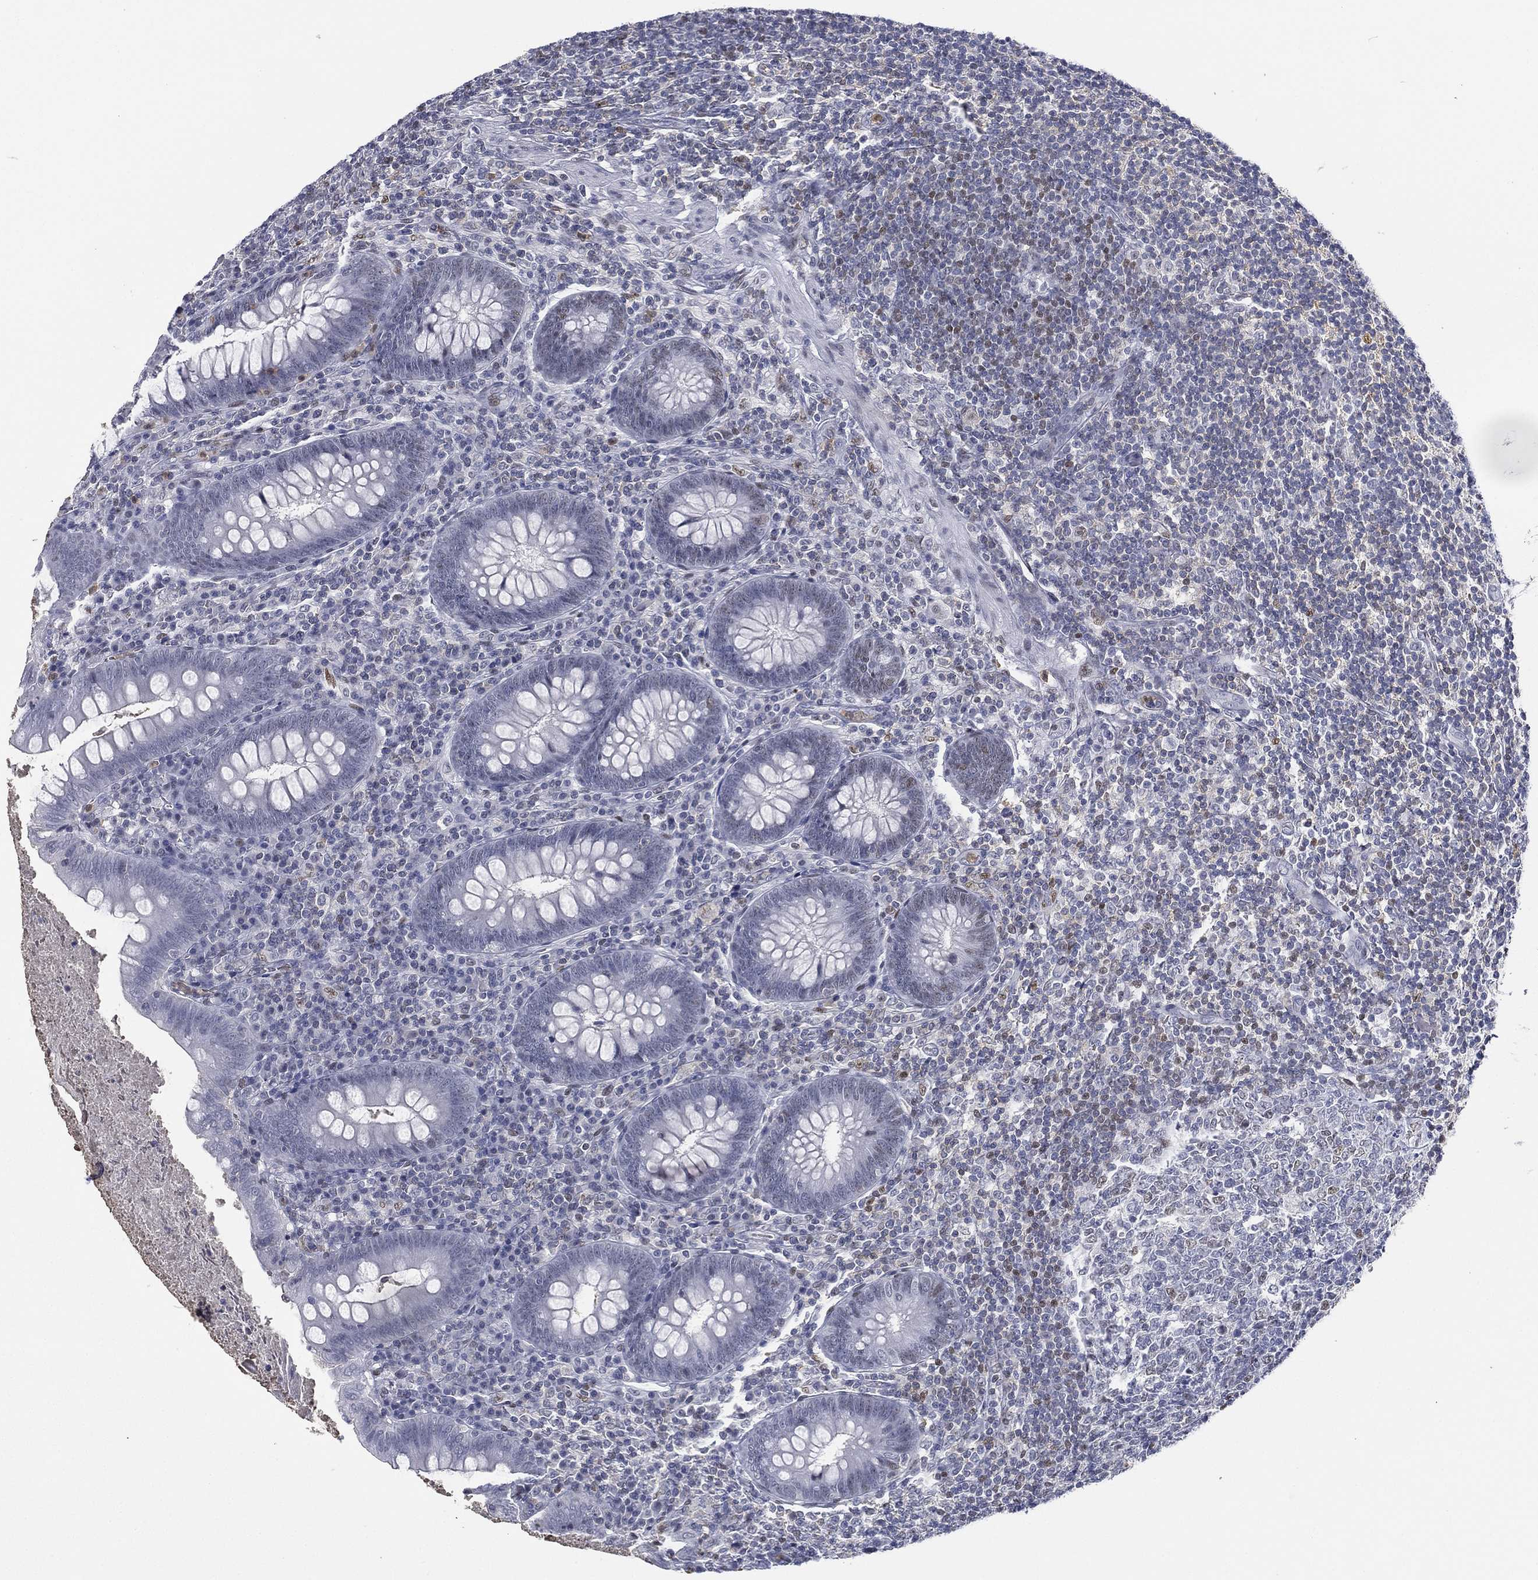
{"staining": {"intensity": "negative", "quantity": "none", "location": "none"}, "tissue": "appendix", "cell_type": "Glandular cells", "image_type": "normal", "snomed": [{"axis": "morphology", "description": "Normal tissue, NOS"}, {"axis": "topography", "description": "Appendix"}], "caption": "A photomicrograph of appendix stained for a protein displays no brown staining in glandular cells.", "gene": "ZNF711", "patient": {"sex": "male", "age": 47}}